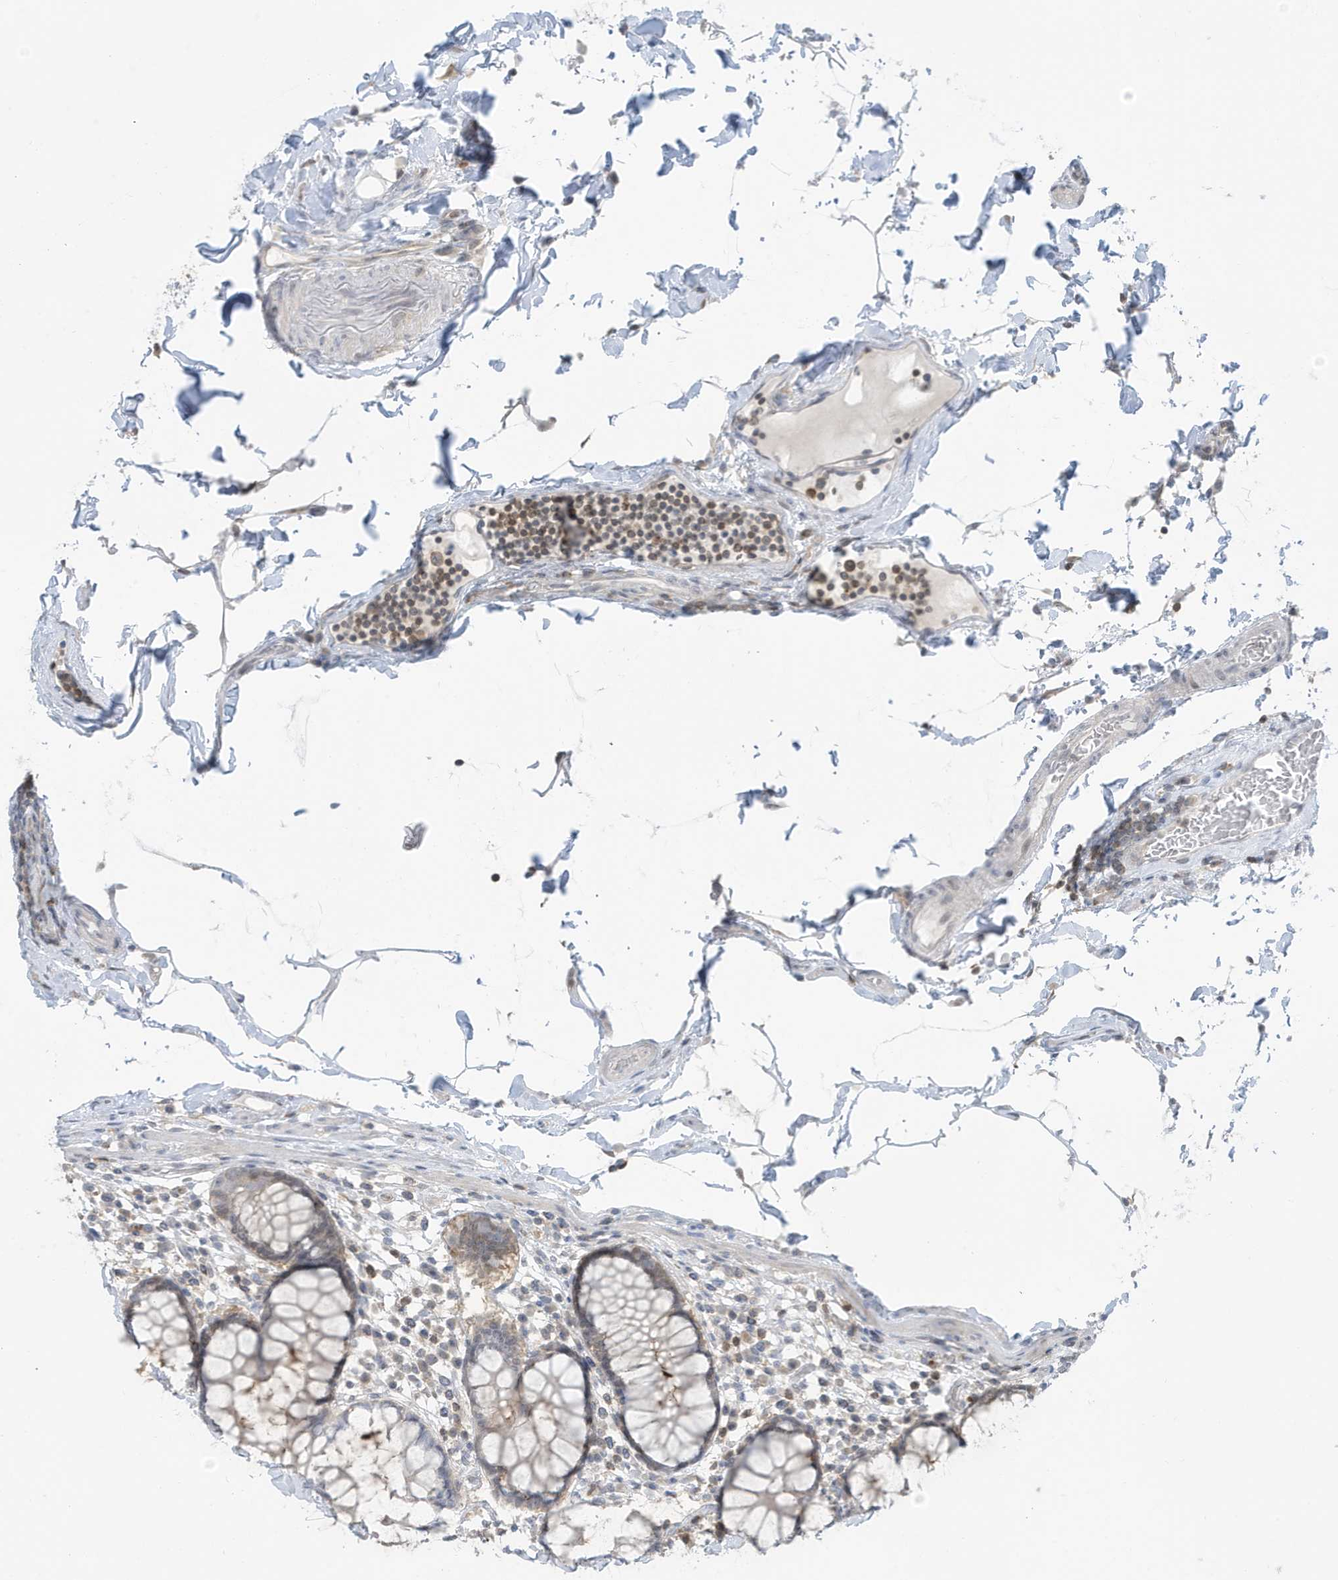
{"staining": {"intensity": "negative", "quantity": "none", "location": "none"}, "tissue": "colon", "cell_type": "Endothelial cells", "image_type": "normal", "snomed": [{"axis": "morphology", "description": "Normal tissue, NOS"}, {"axis": "topography", "description": "Colon"}], "caption": "Endothelial cells are negative for protein expression in normal human colon. (DAB IHC visualized using brightfield microscopy, high magnification).", "gene": "OGA", "patient": {"sex": "female", "age": 79}}